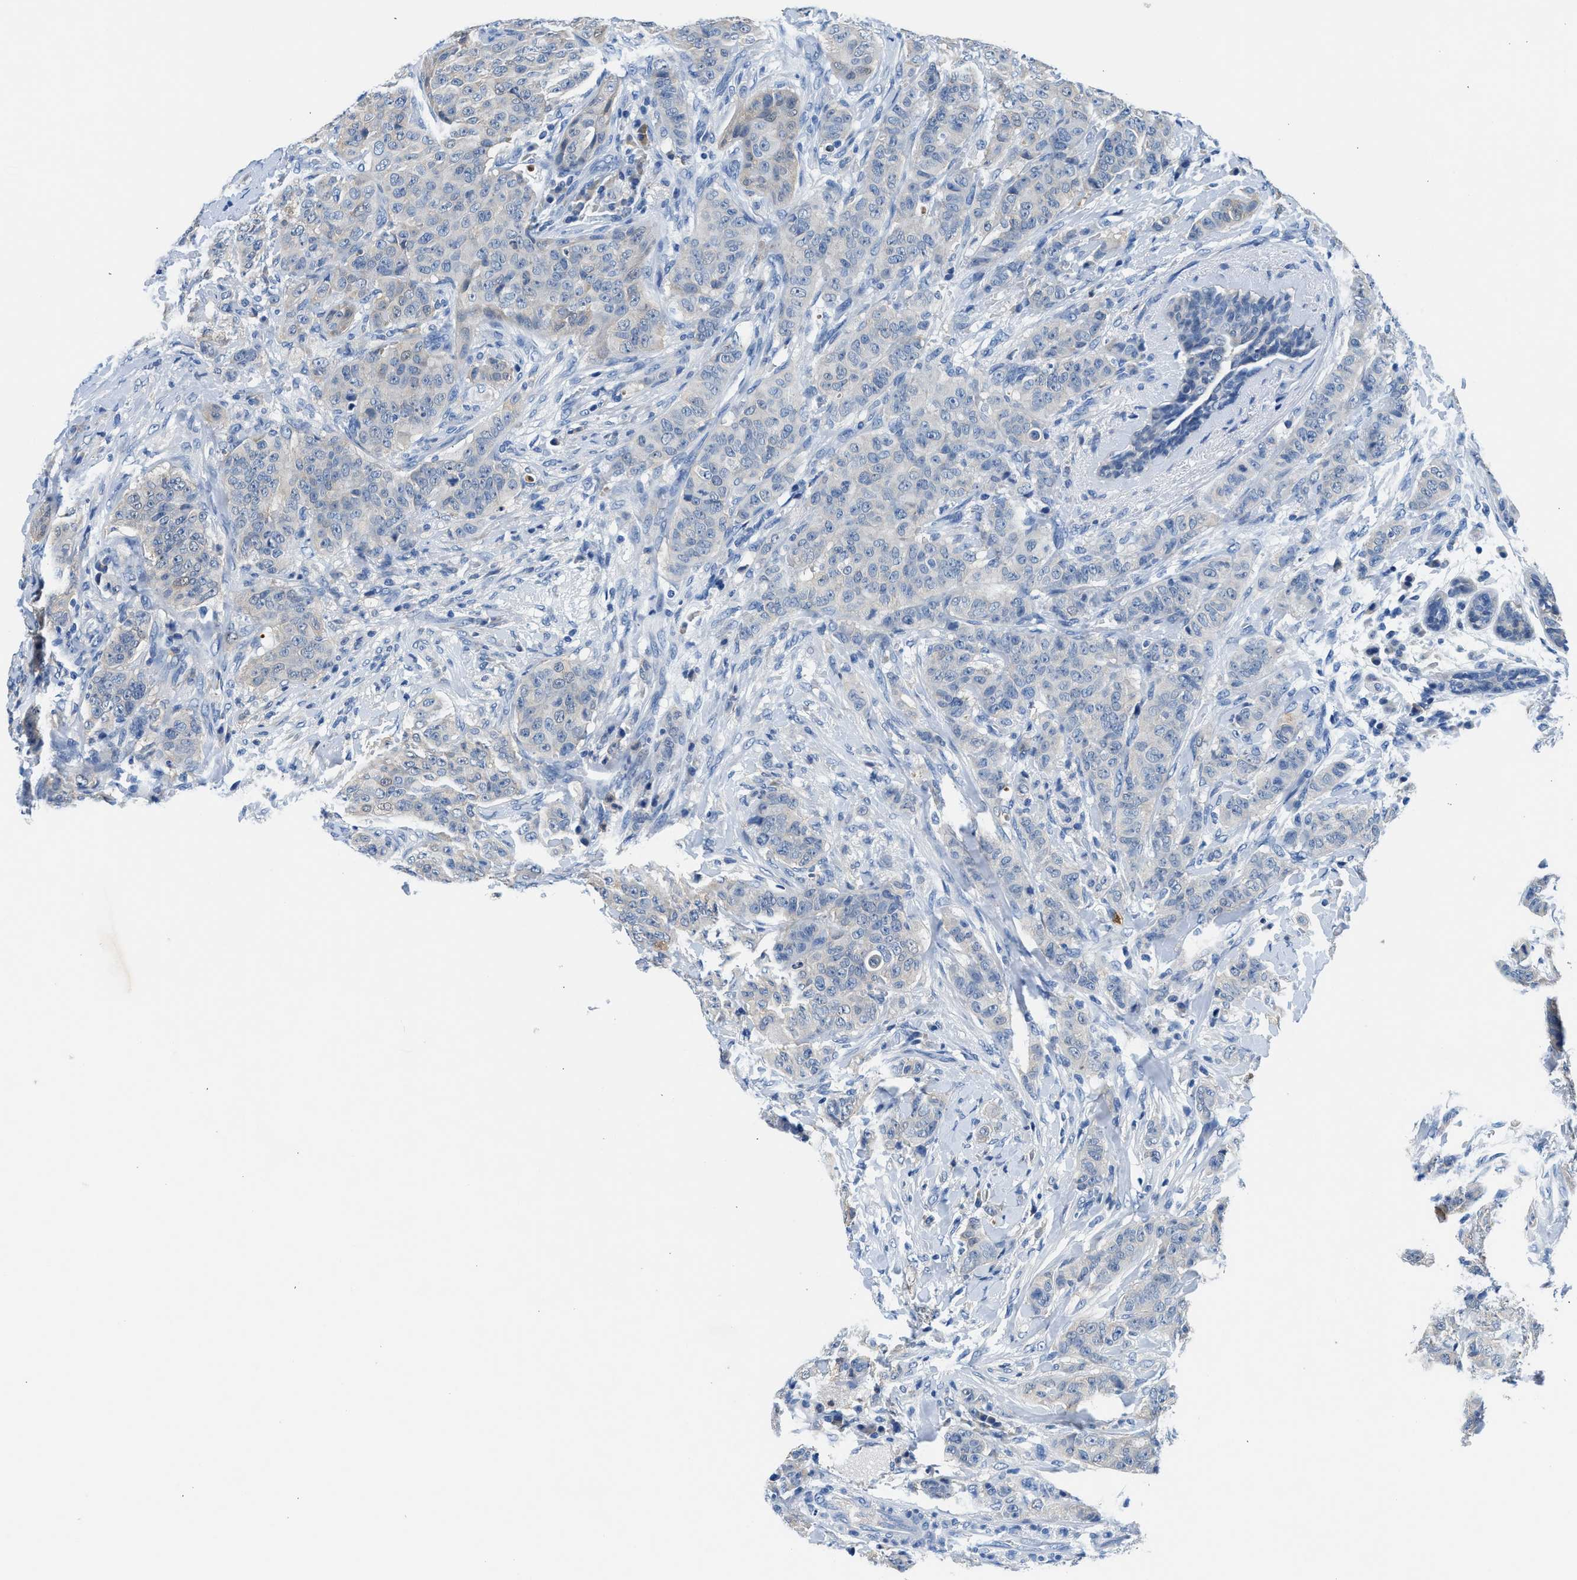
{"staining": {"intensity": "negative", "quantity": "none", "location": "none"}, "tissue": "breast cancer", "cell_type": "Tumor cells", "image_type": "cancer", "snomed": [{"axis": "morphology", "description": "Normal tissue, NOS"}, {"axis": "morphology", "description": "Duct carcinoma"}, {"axis": "topography", "description": "Breast"}], "caption": "The image exhibits no staining of tumor cells in breast intraductal carcinoma. (DAB (3,3'-diaminobenzidine) immunohistochemistry visualized using brightfield microscopy, high magnification).", "gene": "FADS6", "patient": {"sex": "female", "age": 40}}